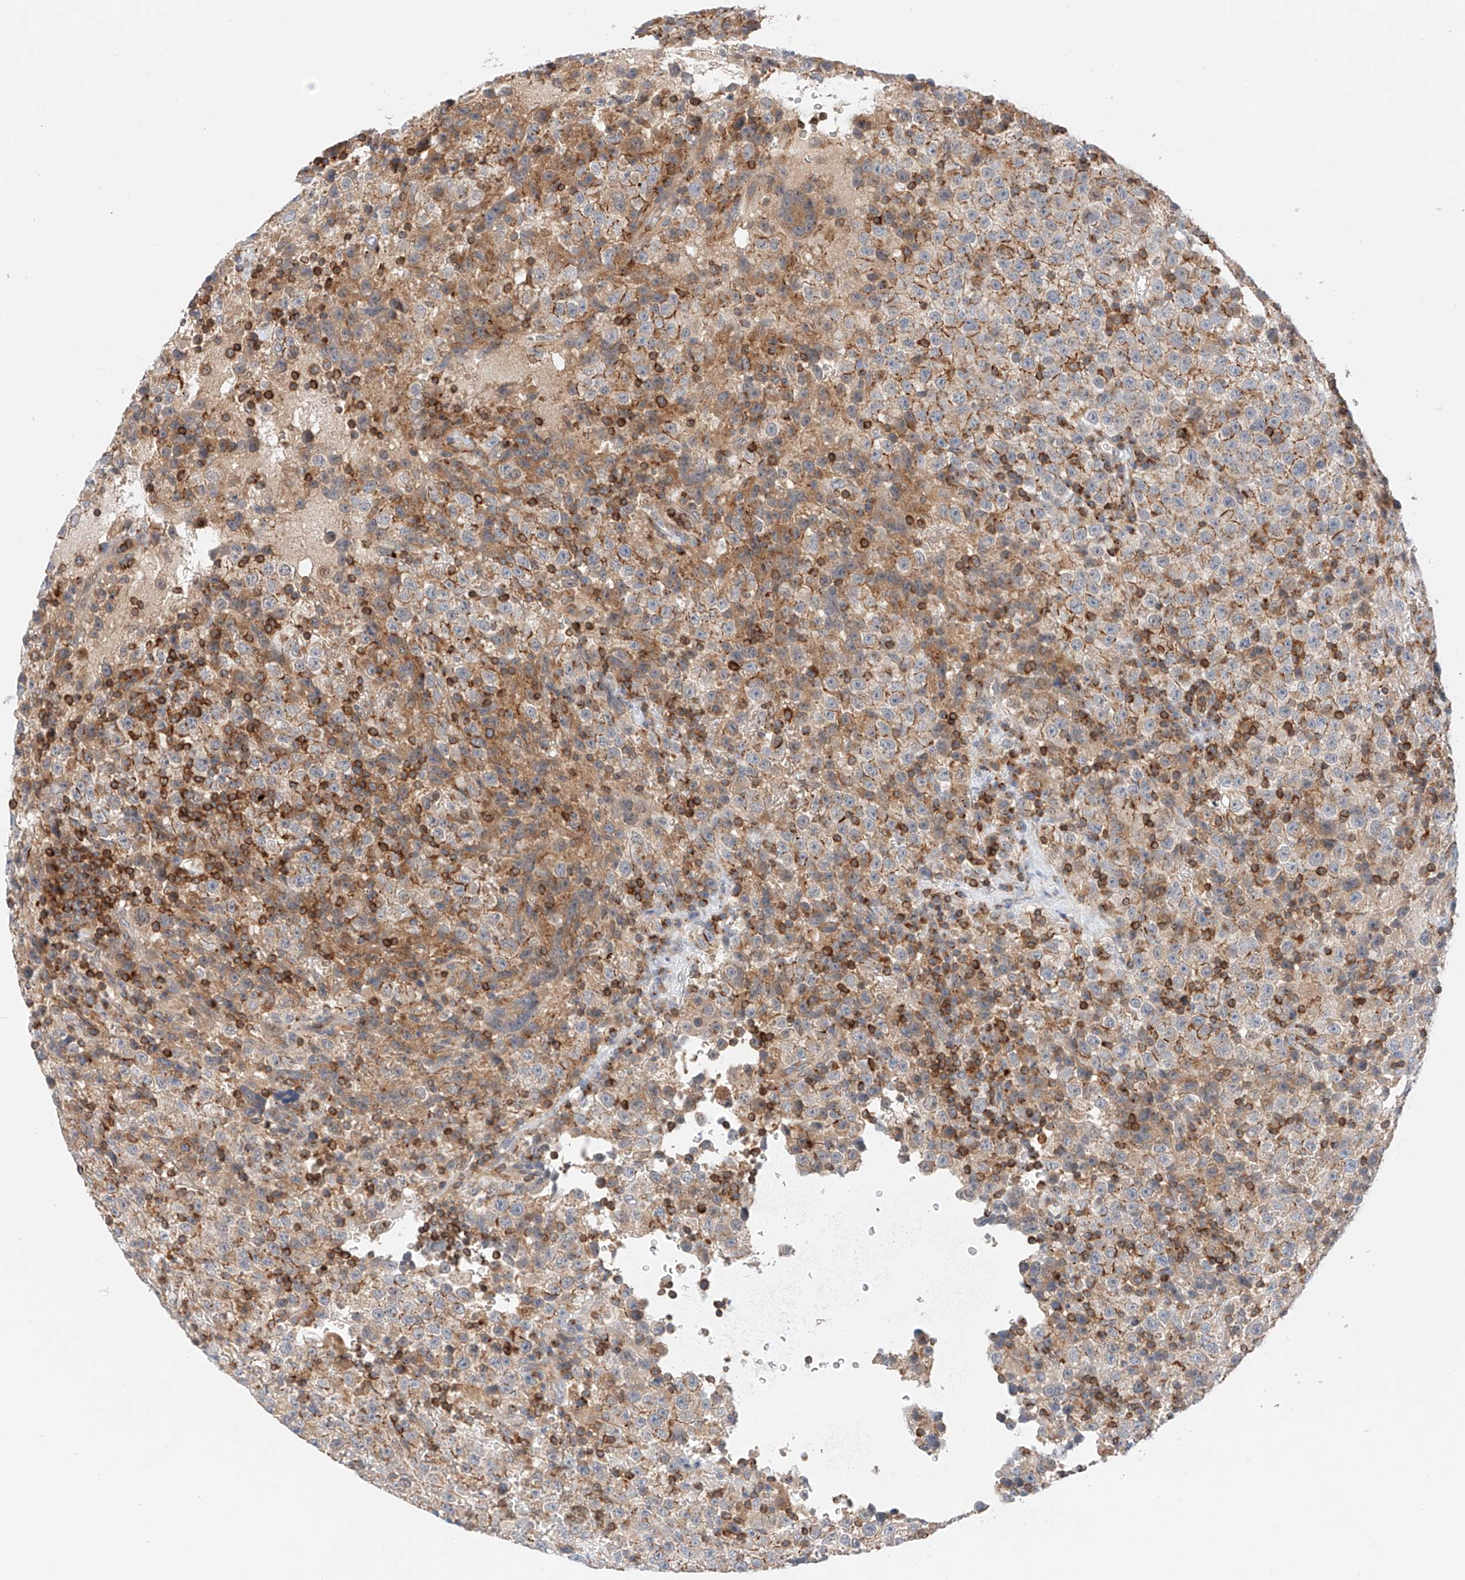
{"staining": {"intensity": "weak", "quantity": "<25%", "location": "cytoplasmic/membranous"}, "tissue": "testis cancer", "cell_type": "Tumor cells", "image_type": "cancer", "snomed": [{"axis": "morphology", "description": "Seminoma, NOS"}, {"axis": "topography", "description": "Testis"}], "caption": "Protein analysis of testis cancer (seminoma) displays no significant expression in tumor cells.", "gene": "MFN2", "patient": {"sex": "male", "age": 22}}